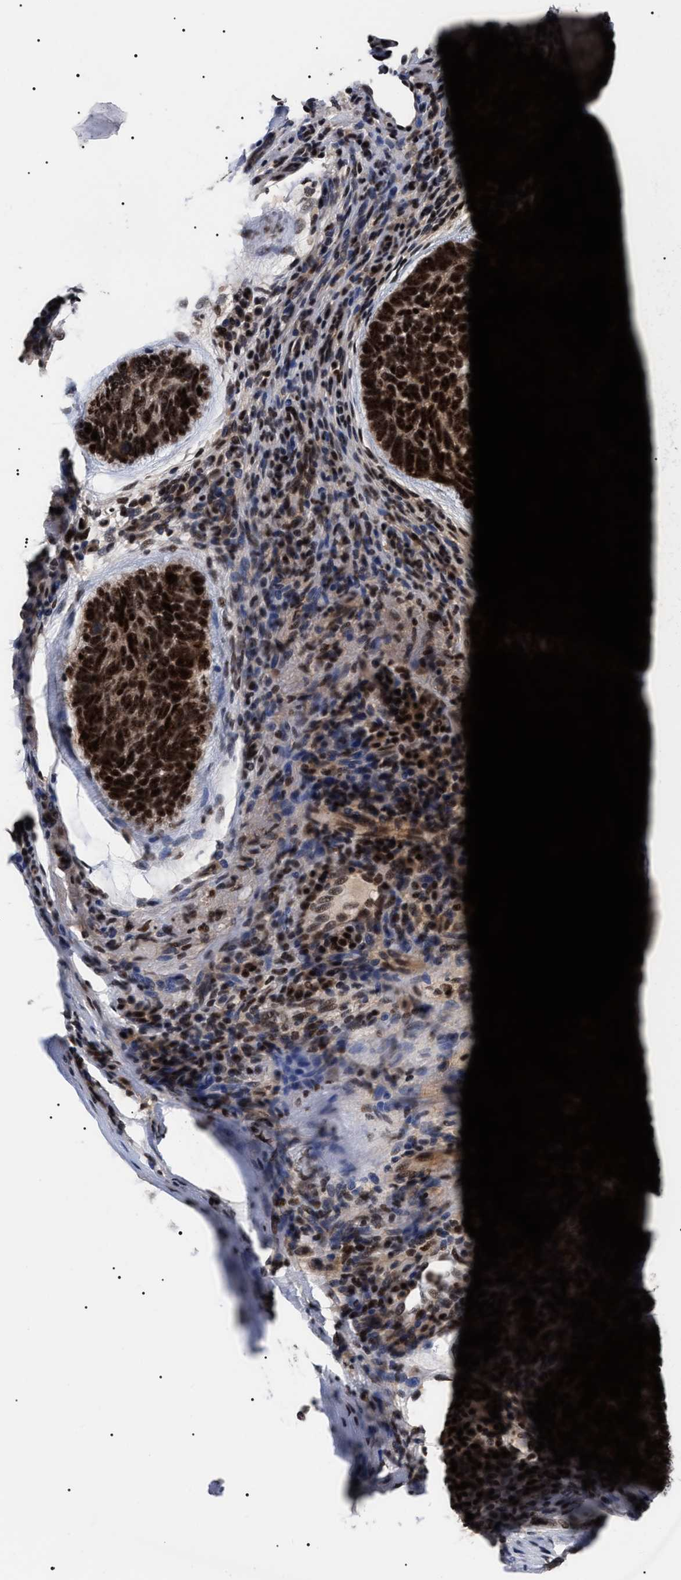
{"staining": {"intensity": "strong", "quantity": ">75%", "location": "nuclear"}, "tissue": "skin cancer", "cell_type": "Tumor cells", "image_type": "cancer", "snomed": [{"axis": "morphology", "description": "Basal cell carcinoma"}, {"axis": "topography", "description": "Skin"}, {"axis": "topography", "description": "Skin of head"}], "caption": "A high-resolution photomicrograph shows immunohistochemistry staining of skin cancer, which reveals strong nuclear expression in approximately >75% of tumor cells.", "gene": "CAAP1", "patient": {"sex": "female", "age": 85}}